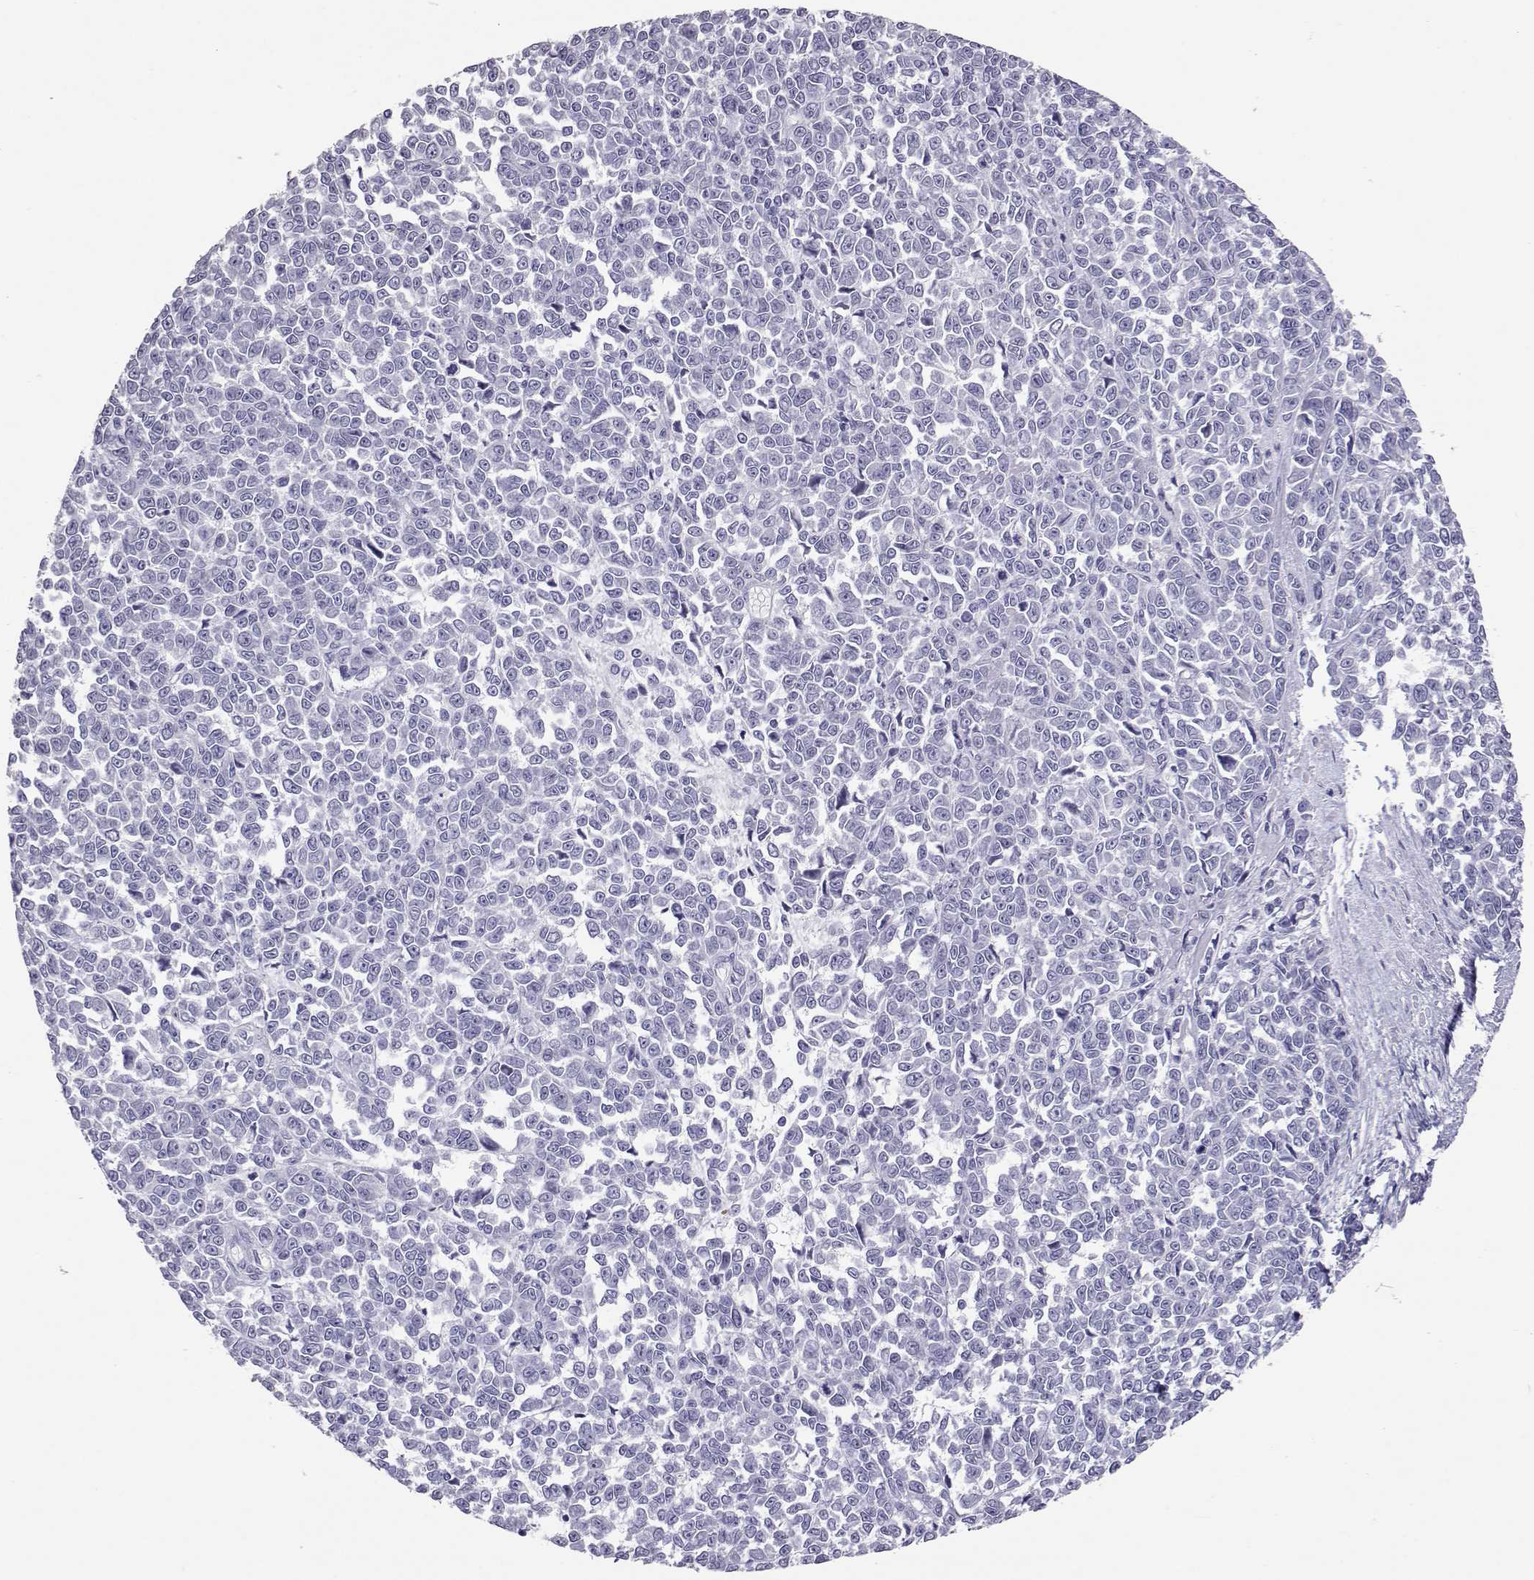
{"staining": {"intensity": "negative", "quantity": "none", "location": "none"}, "tissue": "melanoma", "cell_type": "Tumor cells", "image_type": "cancer", "snomed": [{"axis": "morphology", "description": "Malignant melanoma, NOS"}, {"axis": "topography", "description": "Skin"}], "caption": "Melanoma was stained to show a protein in brown. There is no significant staining in tumor cells. (DAB (3,3'-diaminobenzidine) IHC visualized using brightfield microscopy, high magnification).", "gene": "PMCH", "patient": {"sex": "female", "age": 95}}